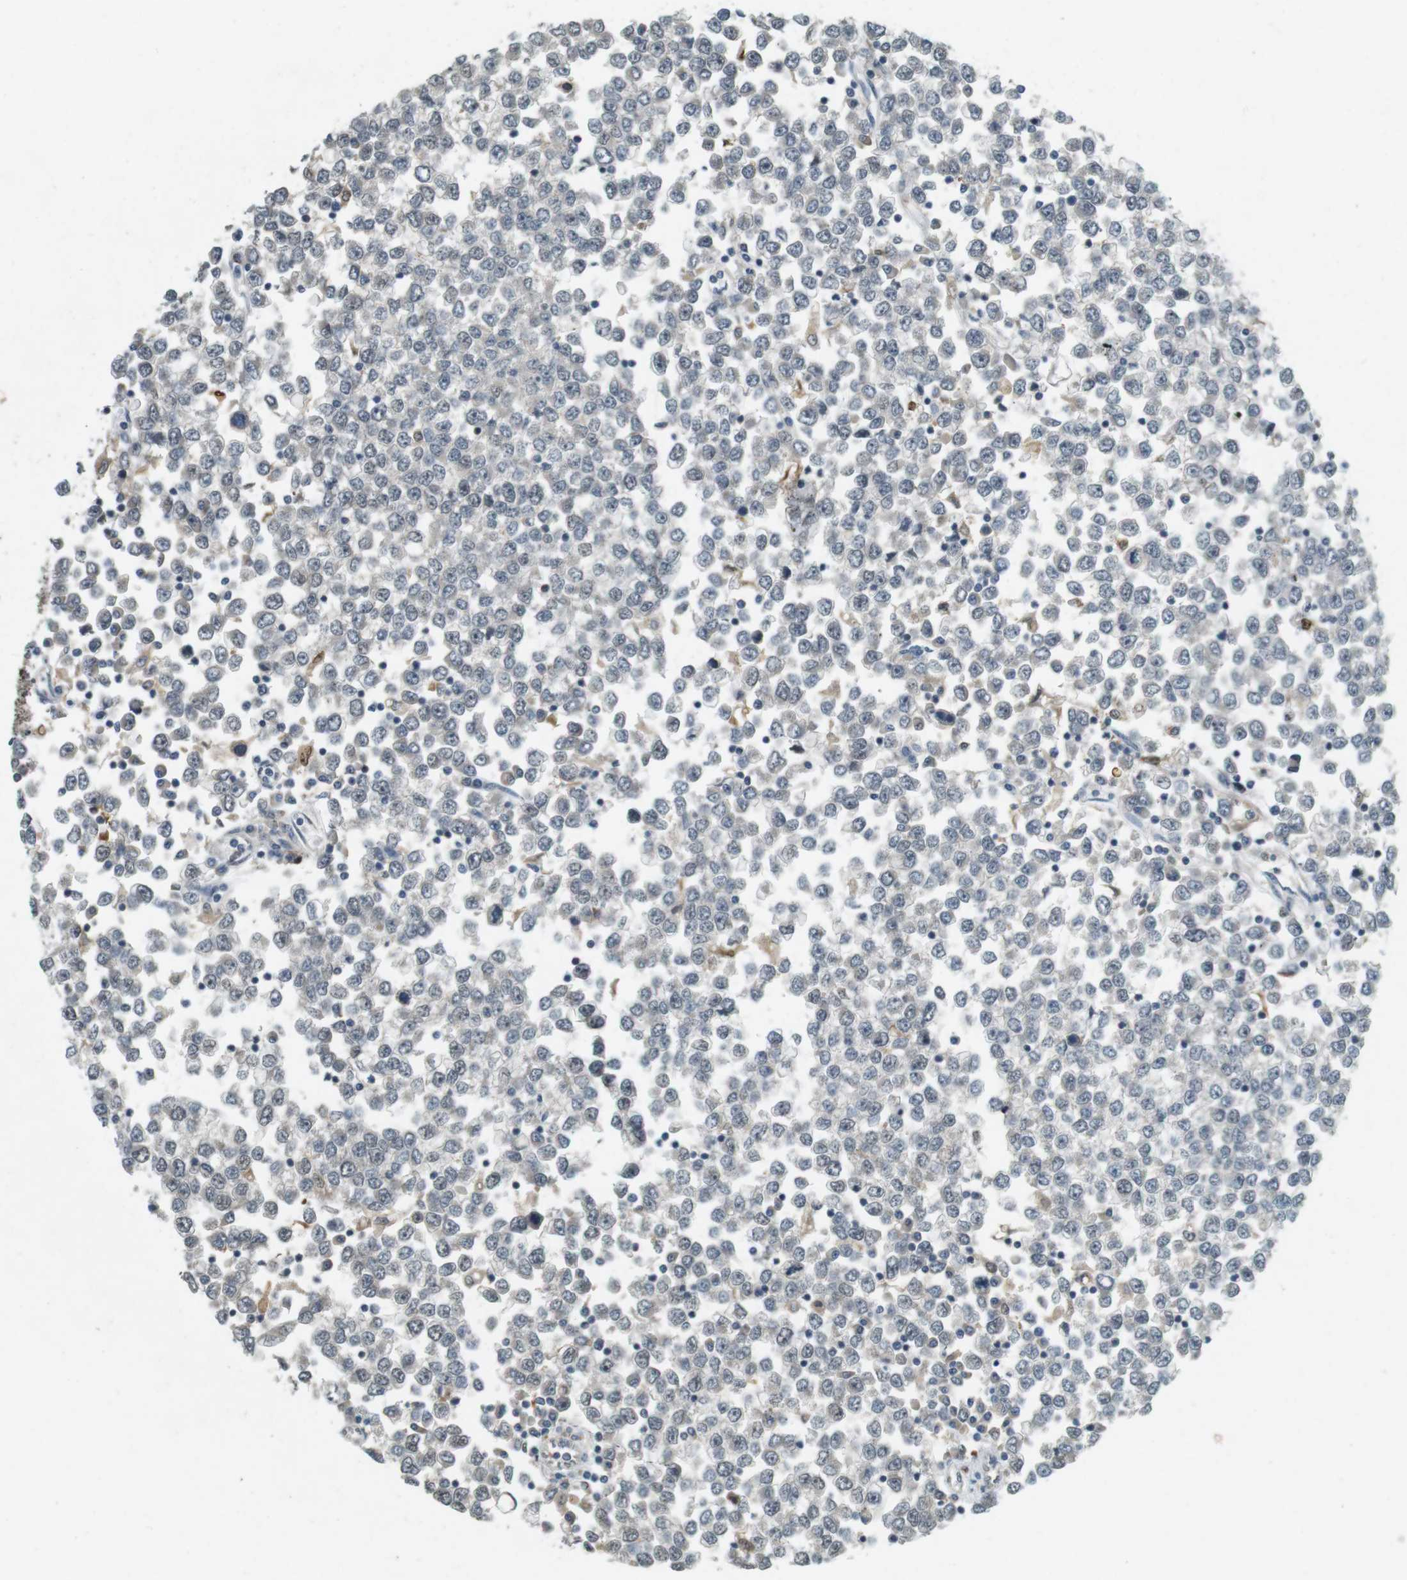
{"staining": {"intensity": "negative", "quantity": "none", "location": "none"}, "tissue": "testis cancer", "cell_type": "Tumor cells", "image_type": "cancer", "snomed": [{"axis": "morphology", "description": "Seminoma, NOS"}, {"axis": "topography", "description": "Testis"}], "caption": "Image shows no significant protein staining in tumor cells of testis cancer (seminoma).", "gene": "CDK14", "patient": {"sex": "male", "age": 65}}